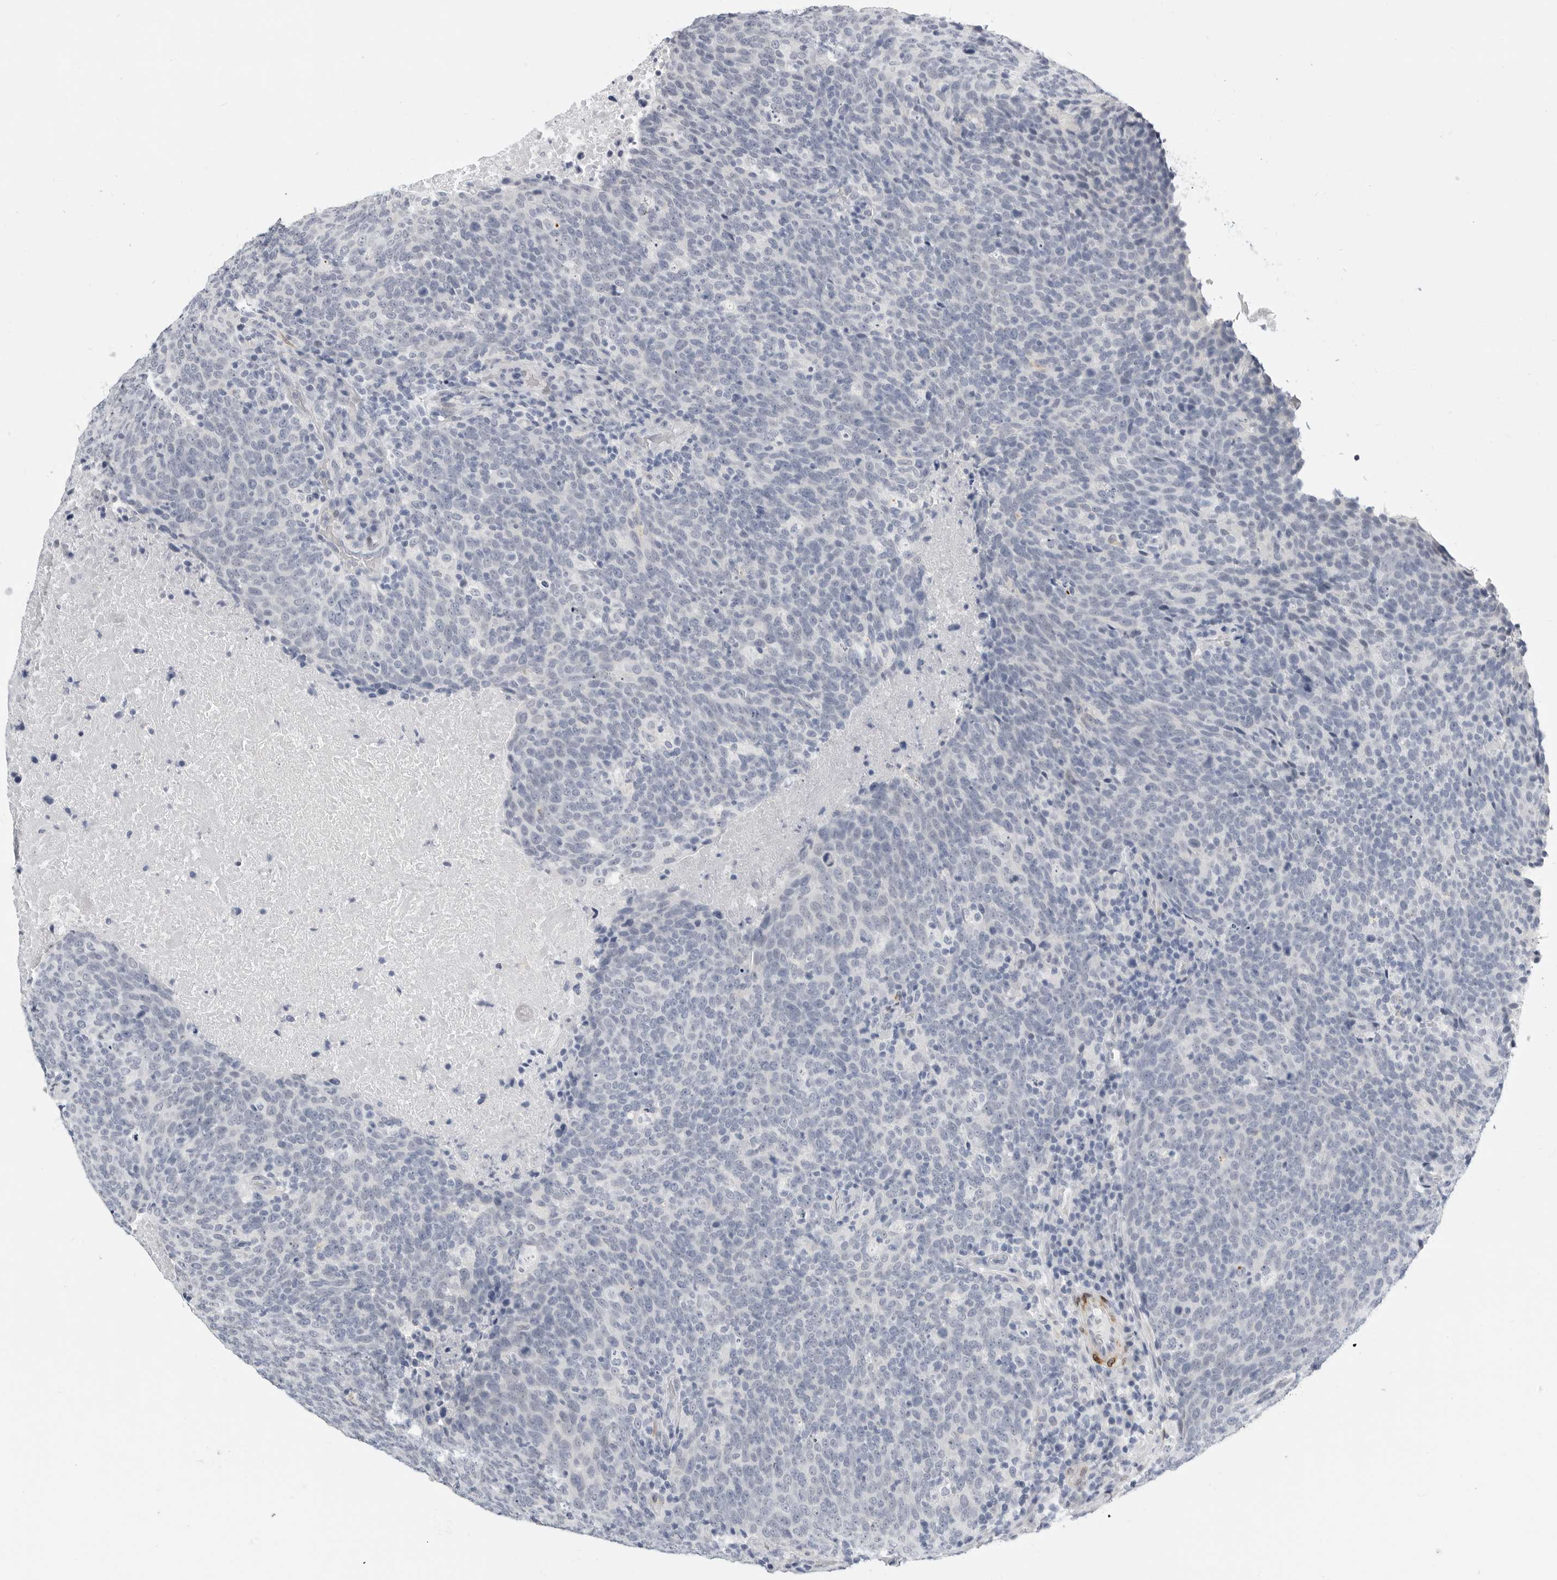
{"staining": {"intensity": "negative", "quantity": "none", "location": "none"}, "tissue": "head and neck cancer", "cell_type": "Tumor cells", "image_type": "cancer", "snomed": [{"axis": "morphology", "description": "Squamous cell carcinoma, NOS"}, {"axis": "morphology", "description": "Squamous cell carcinoma, metastatic, NOS"}, {"axis": "topography", "description": "Lymph node"}, {"axis": "topography", "description": "Head-Neck"}], "caption": "The micrograph shows no significant positivity in tumor cells of head and neck cancer.", "gene": "PLN", "patient": {"sex": "male", "age": 62}}